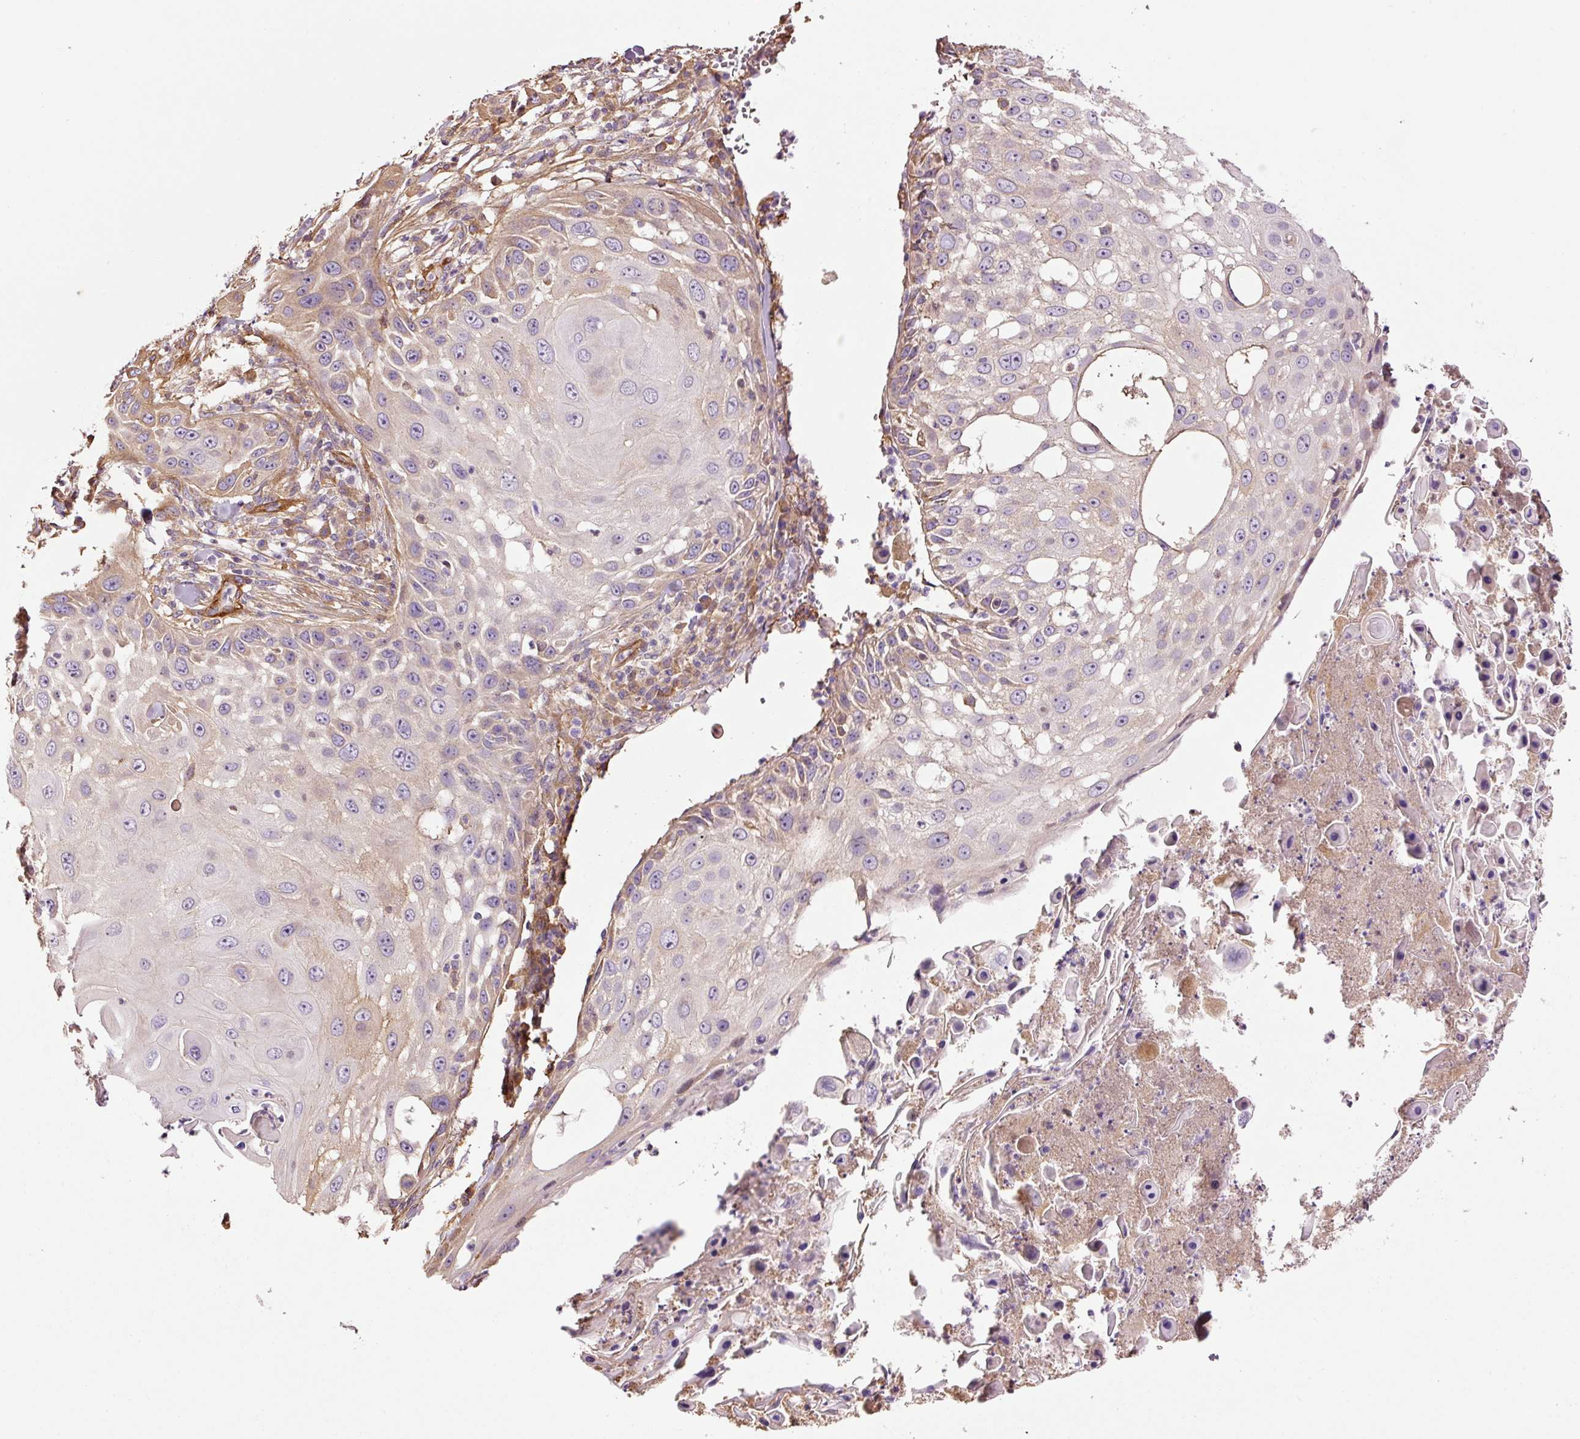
{"staining": {"intensity": "weak", "quantity": "<25%", "location": "cytoplasmic/membranous"}, "tissue": "skin cancer", "cell_type": "Tumor cells", "image_type": "cancer", "snomed": [{"axis": "morphology", "description": "Squamous cell carcinoma, NOS"}, {"axis": "topography", "description": "Skin"}], "caption": "Immunohistochemical staining of human skin squamous cell carcinoma reveals no significant expression in tumor cells.", "gene": "NID2", "patient": {"sex": "female", "age": 44}}